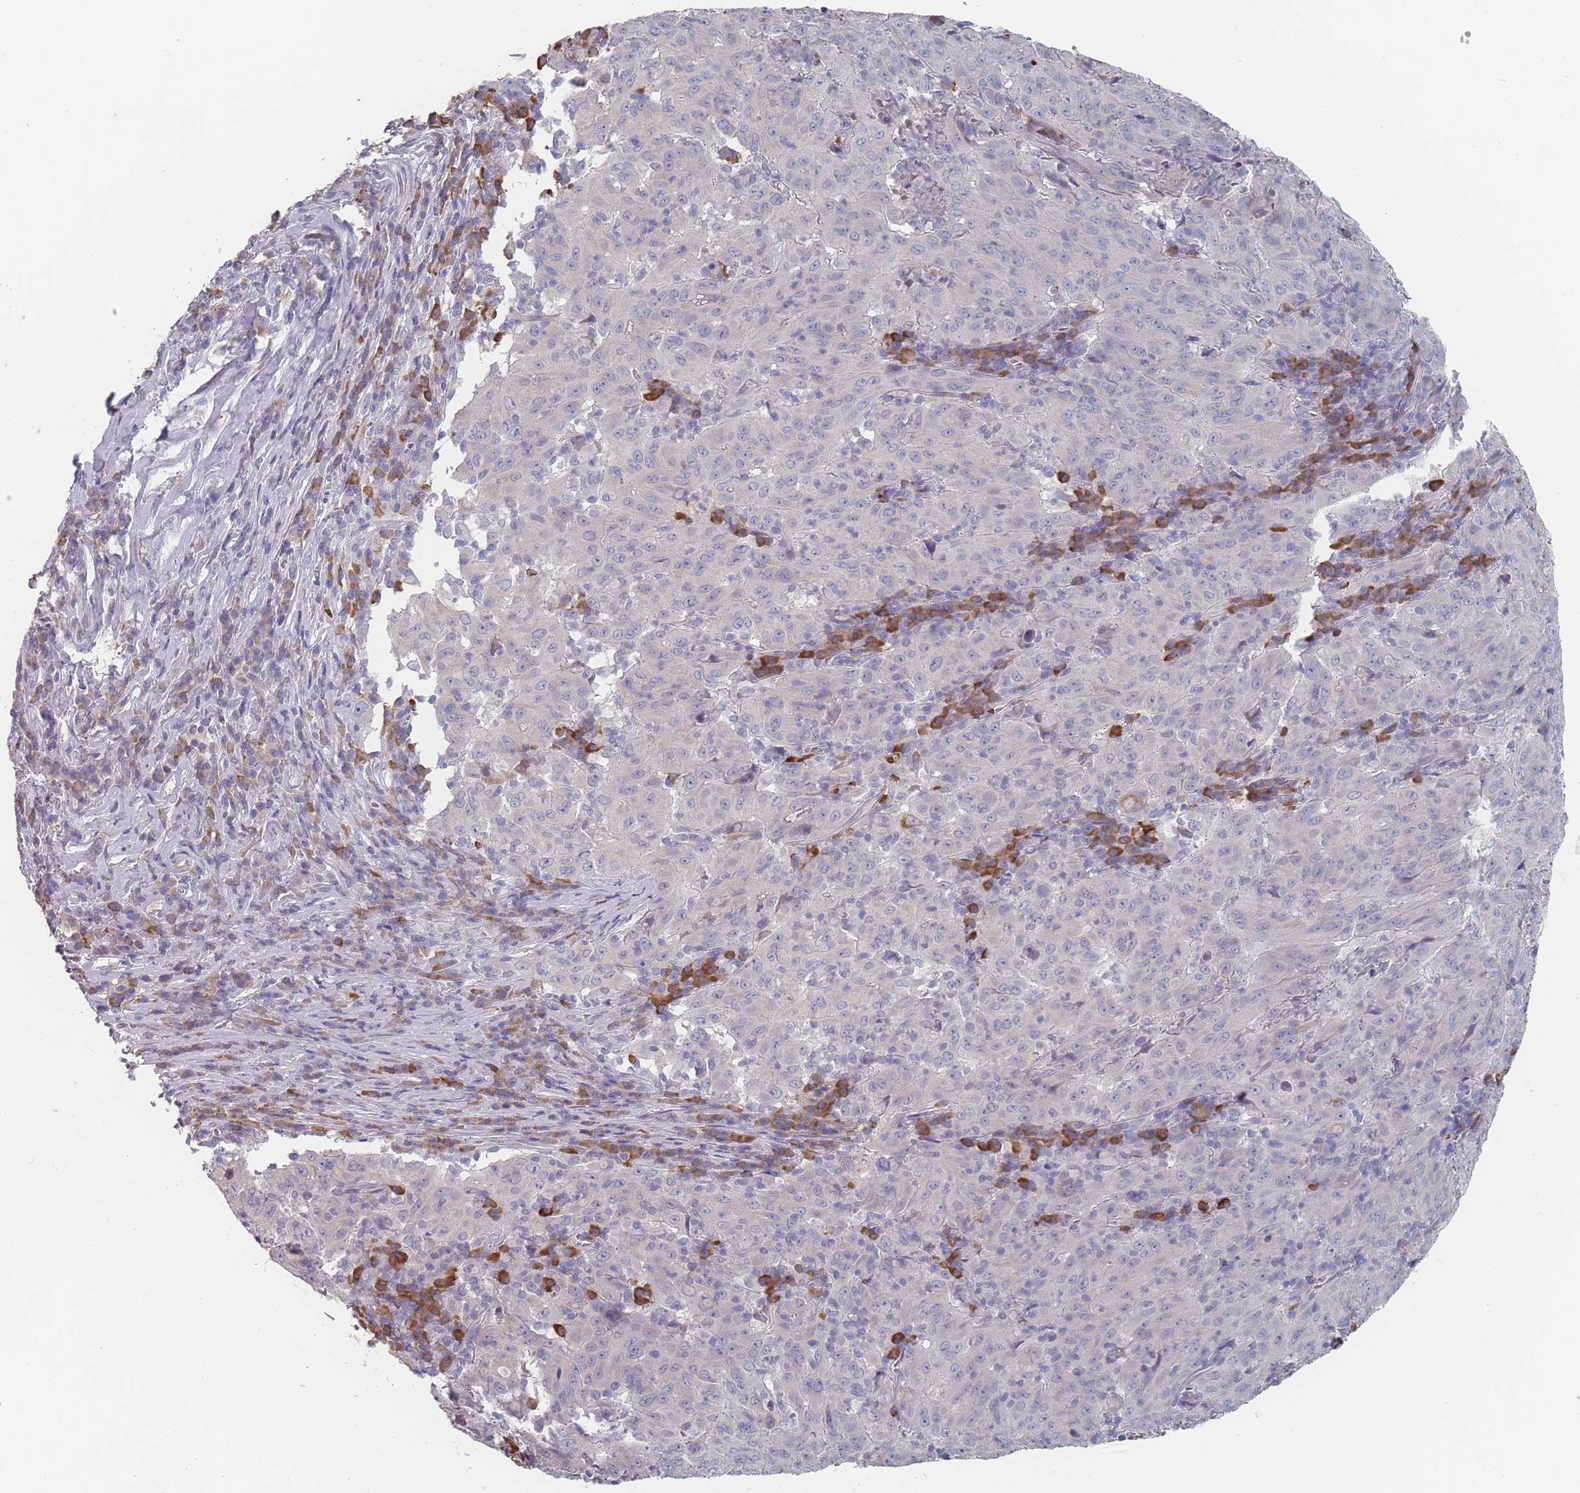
{"staining": {"intensity": "negative", "quantity": "none", "location": "none"}, "tissue": "pancreatic cancer", "cell_type": "Tumor cells", "image_type": "cancer", "snomed": [{"axis": "morphology", "description": "Adenocarcinoma, NOS"}, {"axis": "topography", "description": "Pancreas"}], "caption": "Immunohistochemistry (IHC) of human pancreatic cancer exhibits no positivity in tumor cells. (Brightfield microscopy of DAB IHC at high magnification).", "gene": "SLC35E4", "patient": {"sex": "male", "age": 63}}